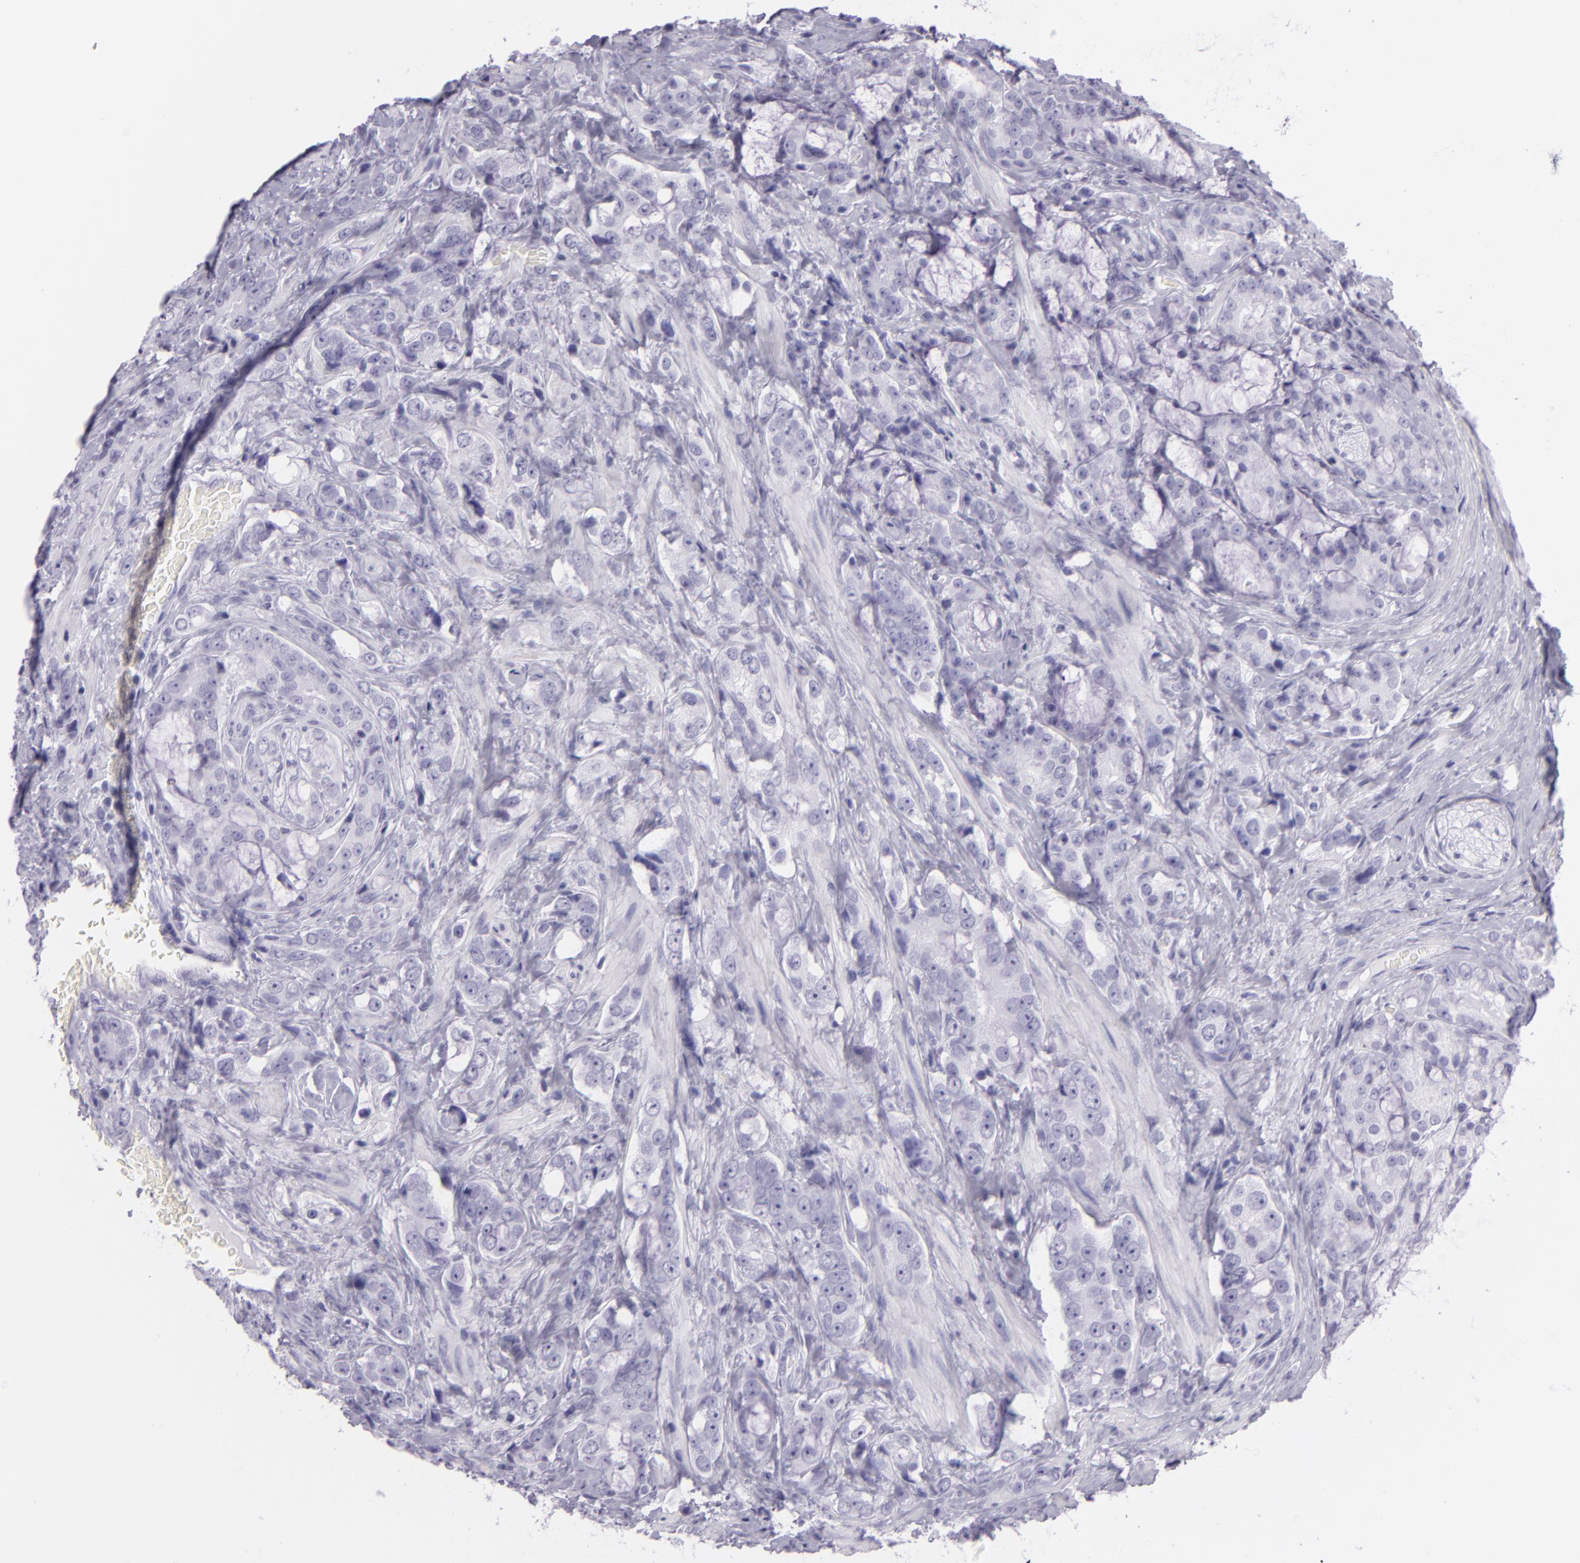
{"staining": {"intensity": "negative", "quantity": "none", "location": "none"}, "tissue": "prostate cancer", "cell_type": "Tumor cells", "image_type": "cancer", "snomed": [{"axis": "morphology", "description": "Adenocarcinoma, Medium grade"}, {"axis": "topography", "description": "Prostate"}], "caption": "Immunohistochemistry (IHC) histopathology image of prostate cancer (adenocarcinoma (medium-grade)) stained for a protein (brown), which demonstrates no positivity in tumor cells. (DAB immunohistochemistry (IHC) with hematoxylin counter stain).", "gene": "MUC6", "patient": {"sex": "male", "age": 70}}